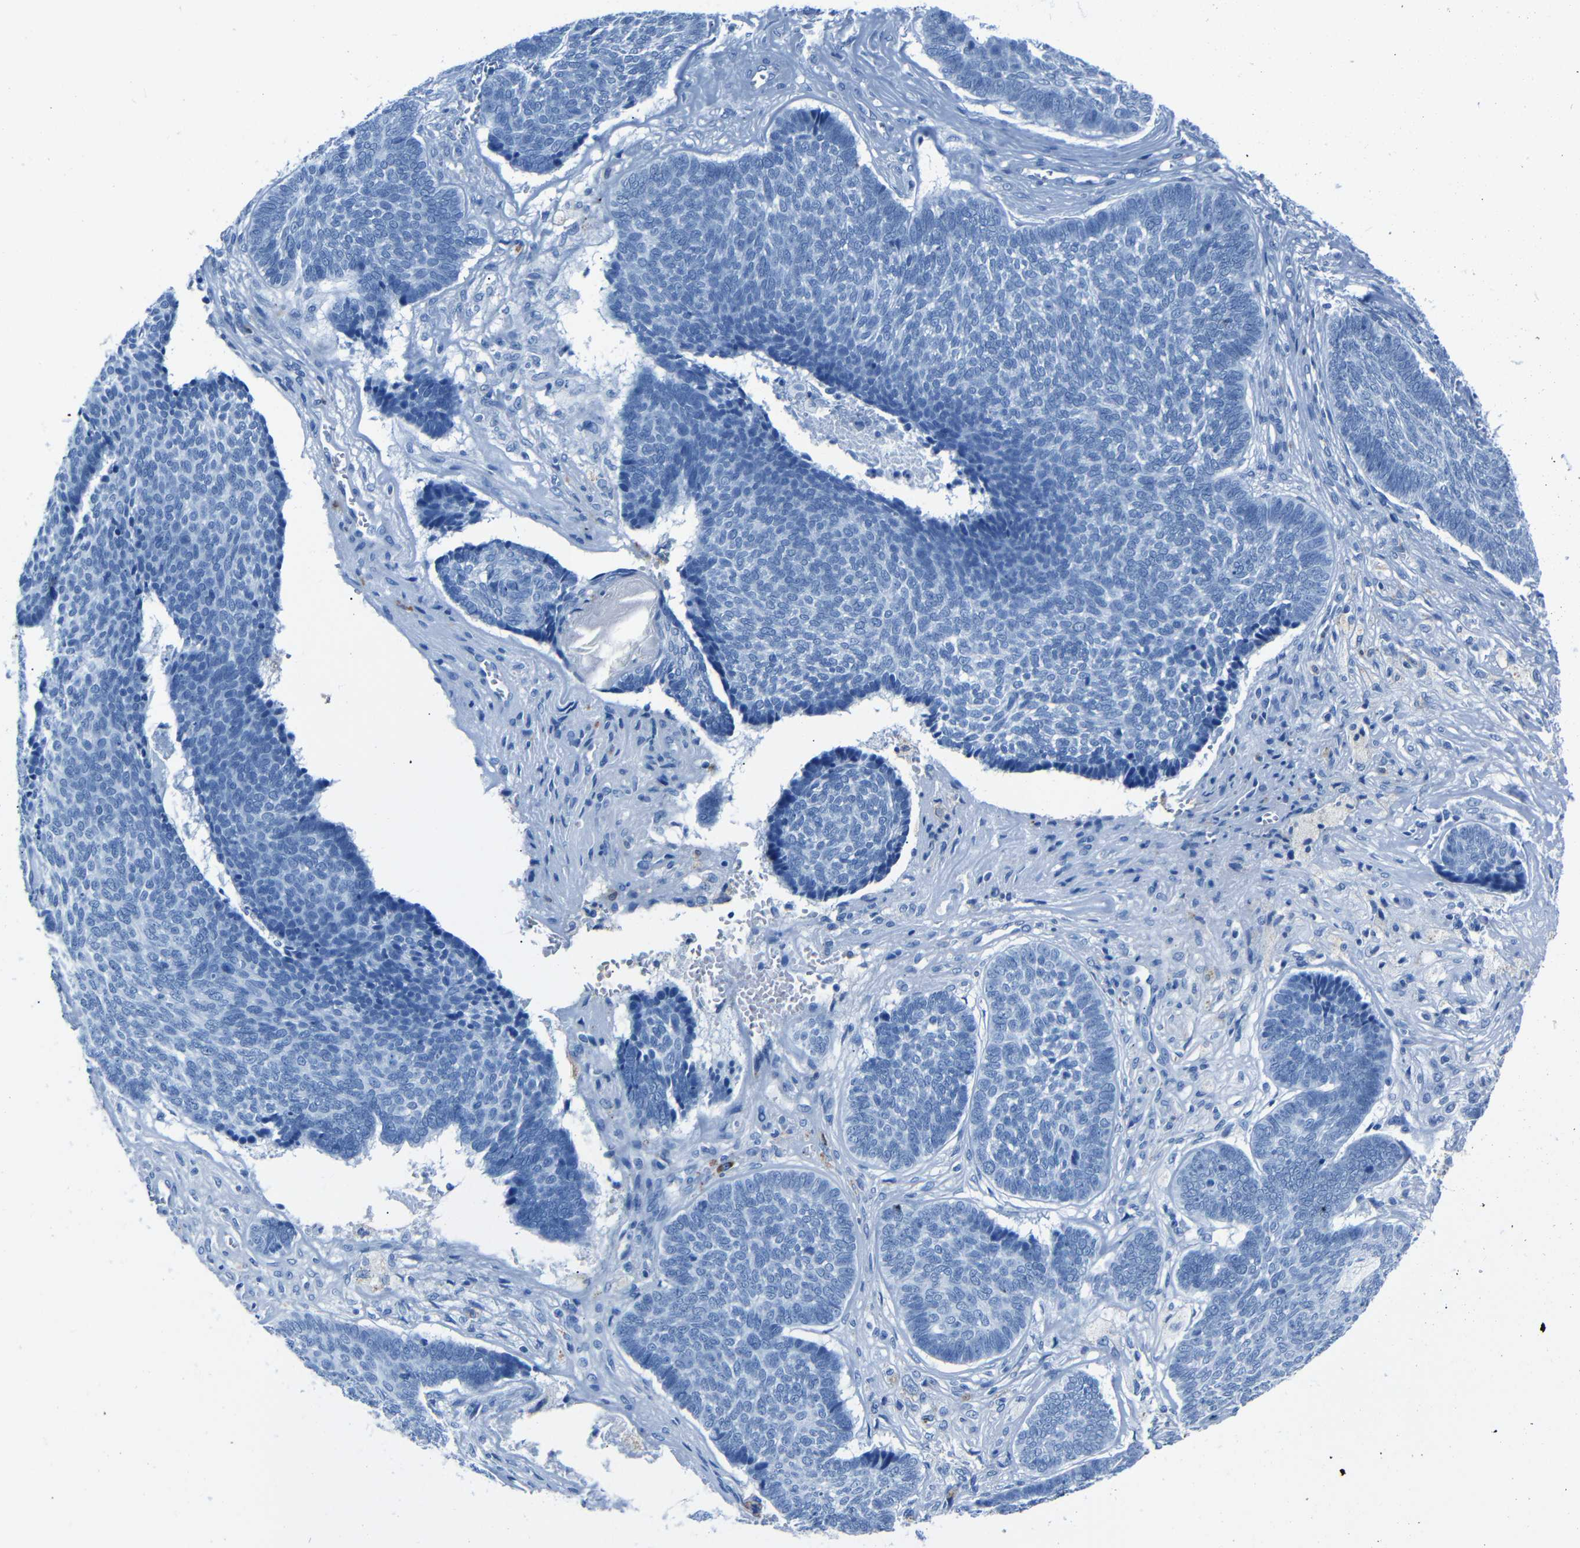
{"staining": {"intensity": "negative", "quantity": "none", "location": "none"}, "tissue": "skin cancer", "cell_type": "Tumor cells", "image_type": "cancer", "snomed": [{"axis": "morphology", "description": "Basal cell carcinoma"}, {"axis": "topography", "description": "Skin"}], "caption": "Tumor cells are negative for protein expression in human skin cancer.", "gene": "CLDN11", "patient": {"sex": "male", "age": 84}}